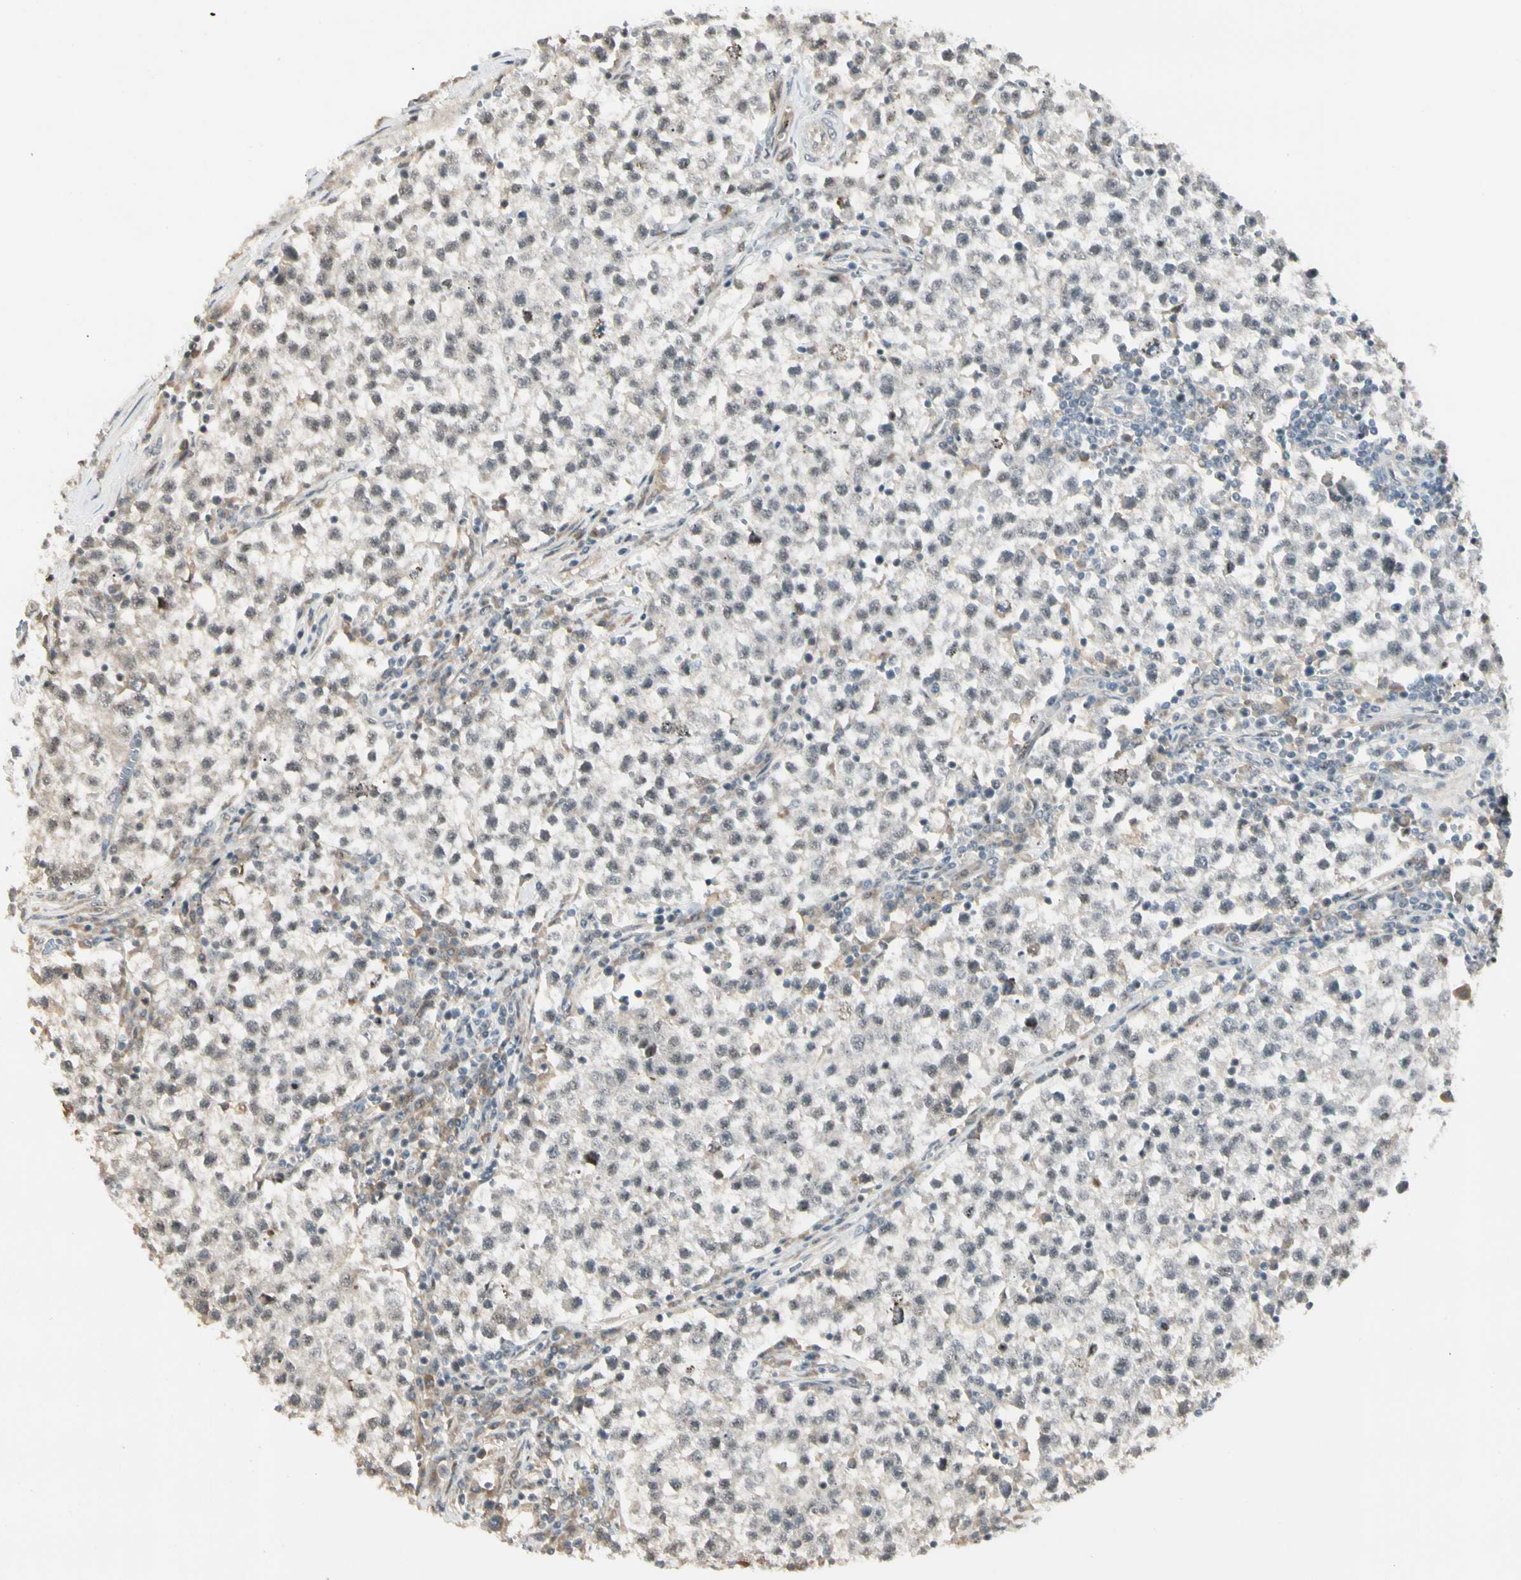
{"staining": {"intensity": "negative", "quantity": "none", "location": "none"}, "tissue": "testis cancer", "cell_type": "Tumor cells", "image_type": "cancer", "snomed": [{"axis": "morphology", "description": "Seminoma, NOS"}, {"axis": "topography", "description": "Testis"}], "caption": "Seminoma (testis) was stained to show a protein in brown. There is no significant expression in tumor cells. (DAB (3,3'-diaminobenzidine) immunohistochemistry visualized using brightfield microscopy, high magnification).", "gene": "FNDC3B", "patient": {"sex": "male", "age": 22}}